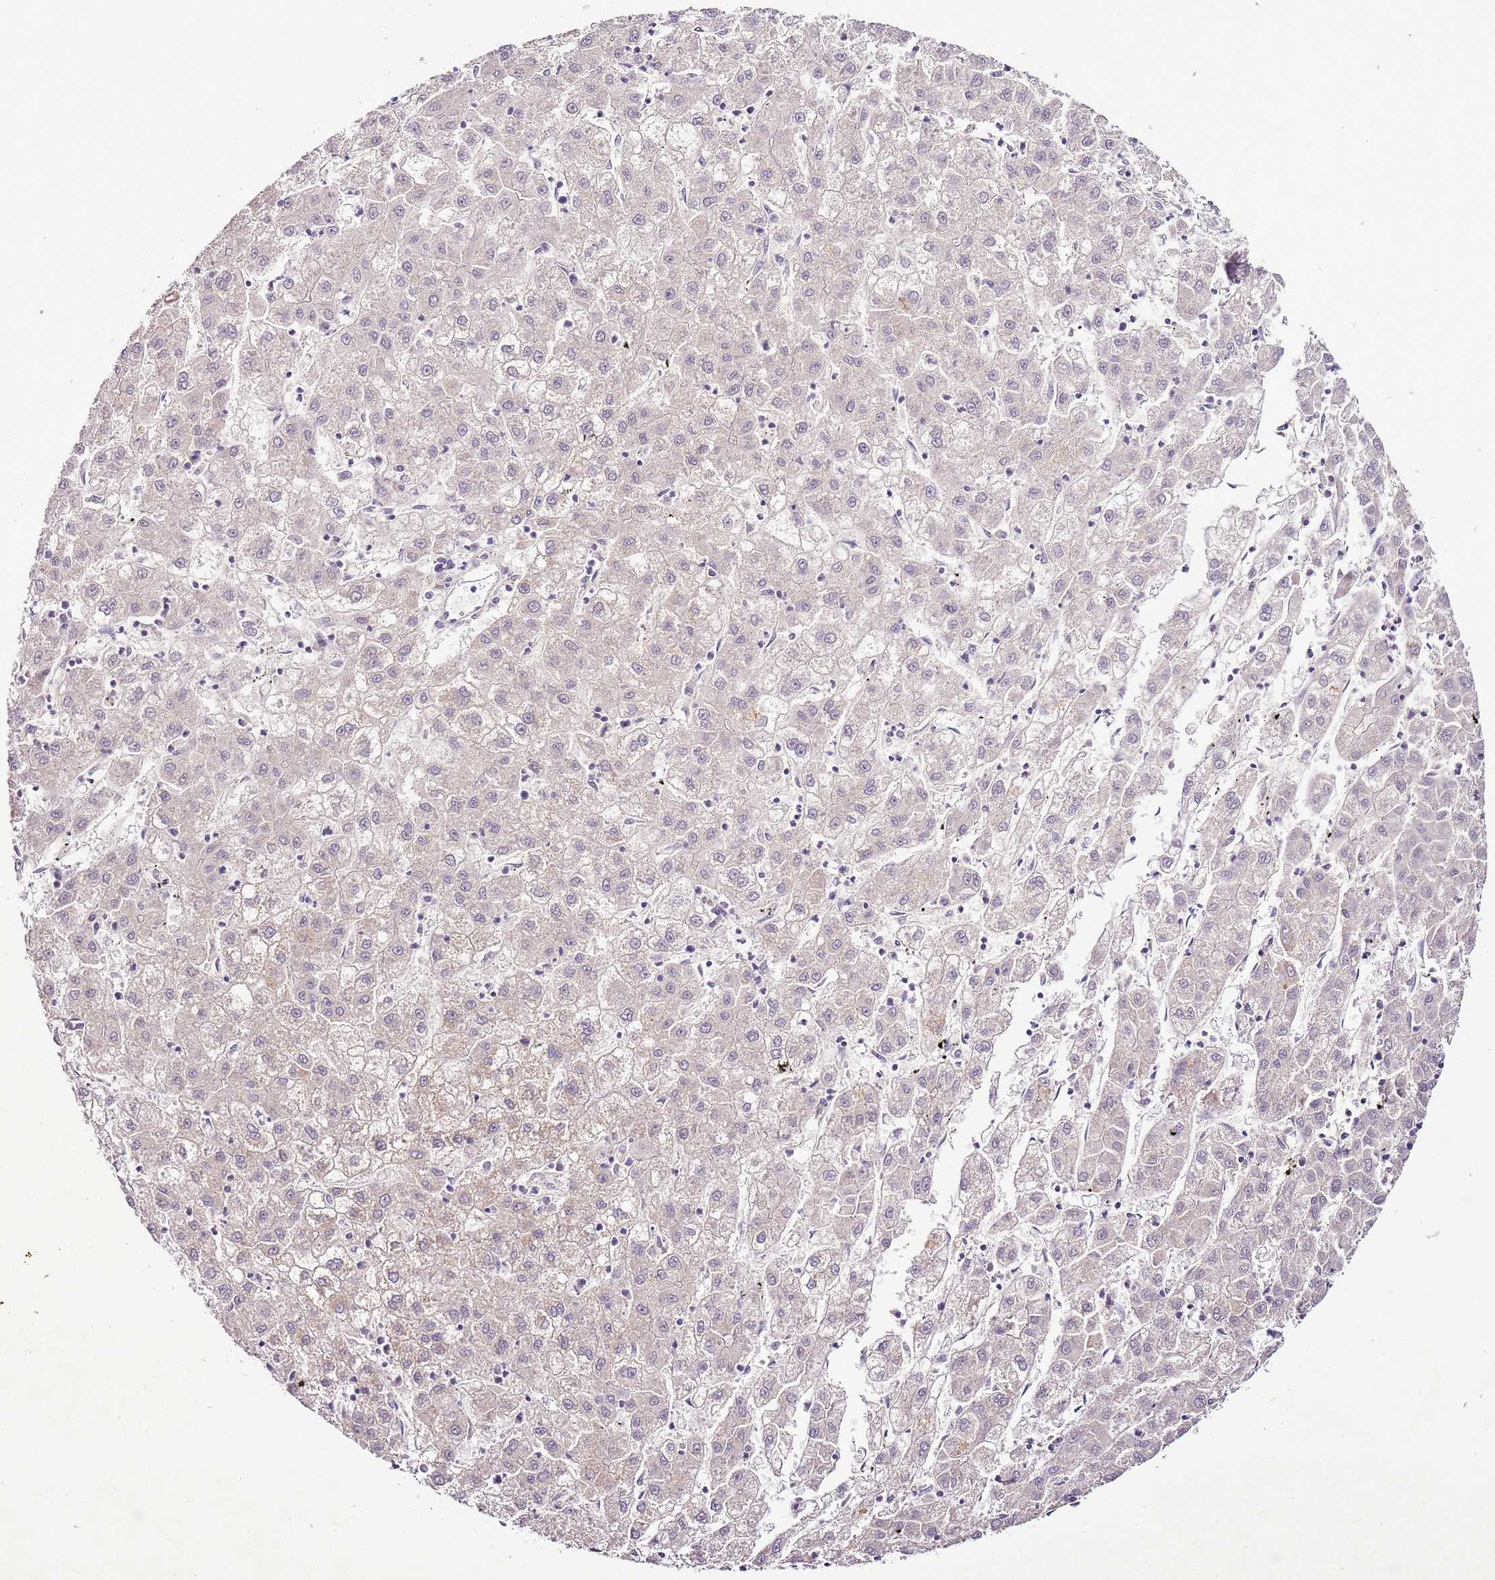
{"staining": {"intensity": "negative", "quantity": "none", "location": "none"}, "tissue": "liver cancer", "cell_type": "Tumor cells", "image_type": "cancer", "snomed": [{"axis": "morphology", "description": "Carcinoma, Hepatocellular, NOS"}, {"axis": "topography", "description": "Liver"}], "caption": "This is an immunohistochemistry histopathology image of human liver hepatocellular carcinoma. There is no positivity in tumor cells.", "gene": "CMKLR1", "patient": {"sex": "male", "age": 72}}